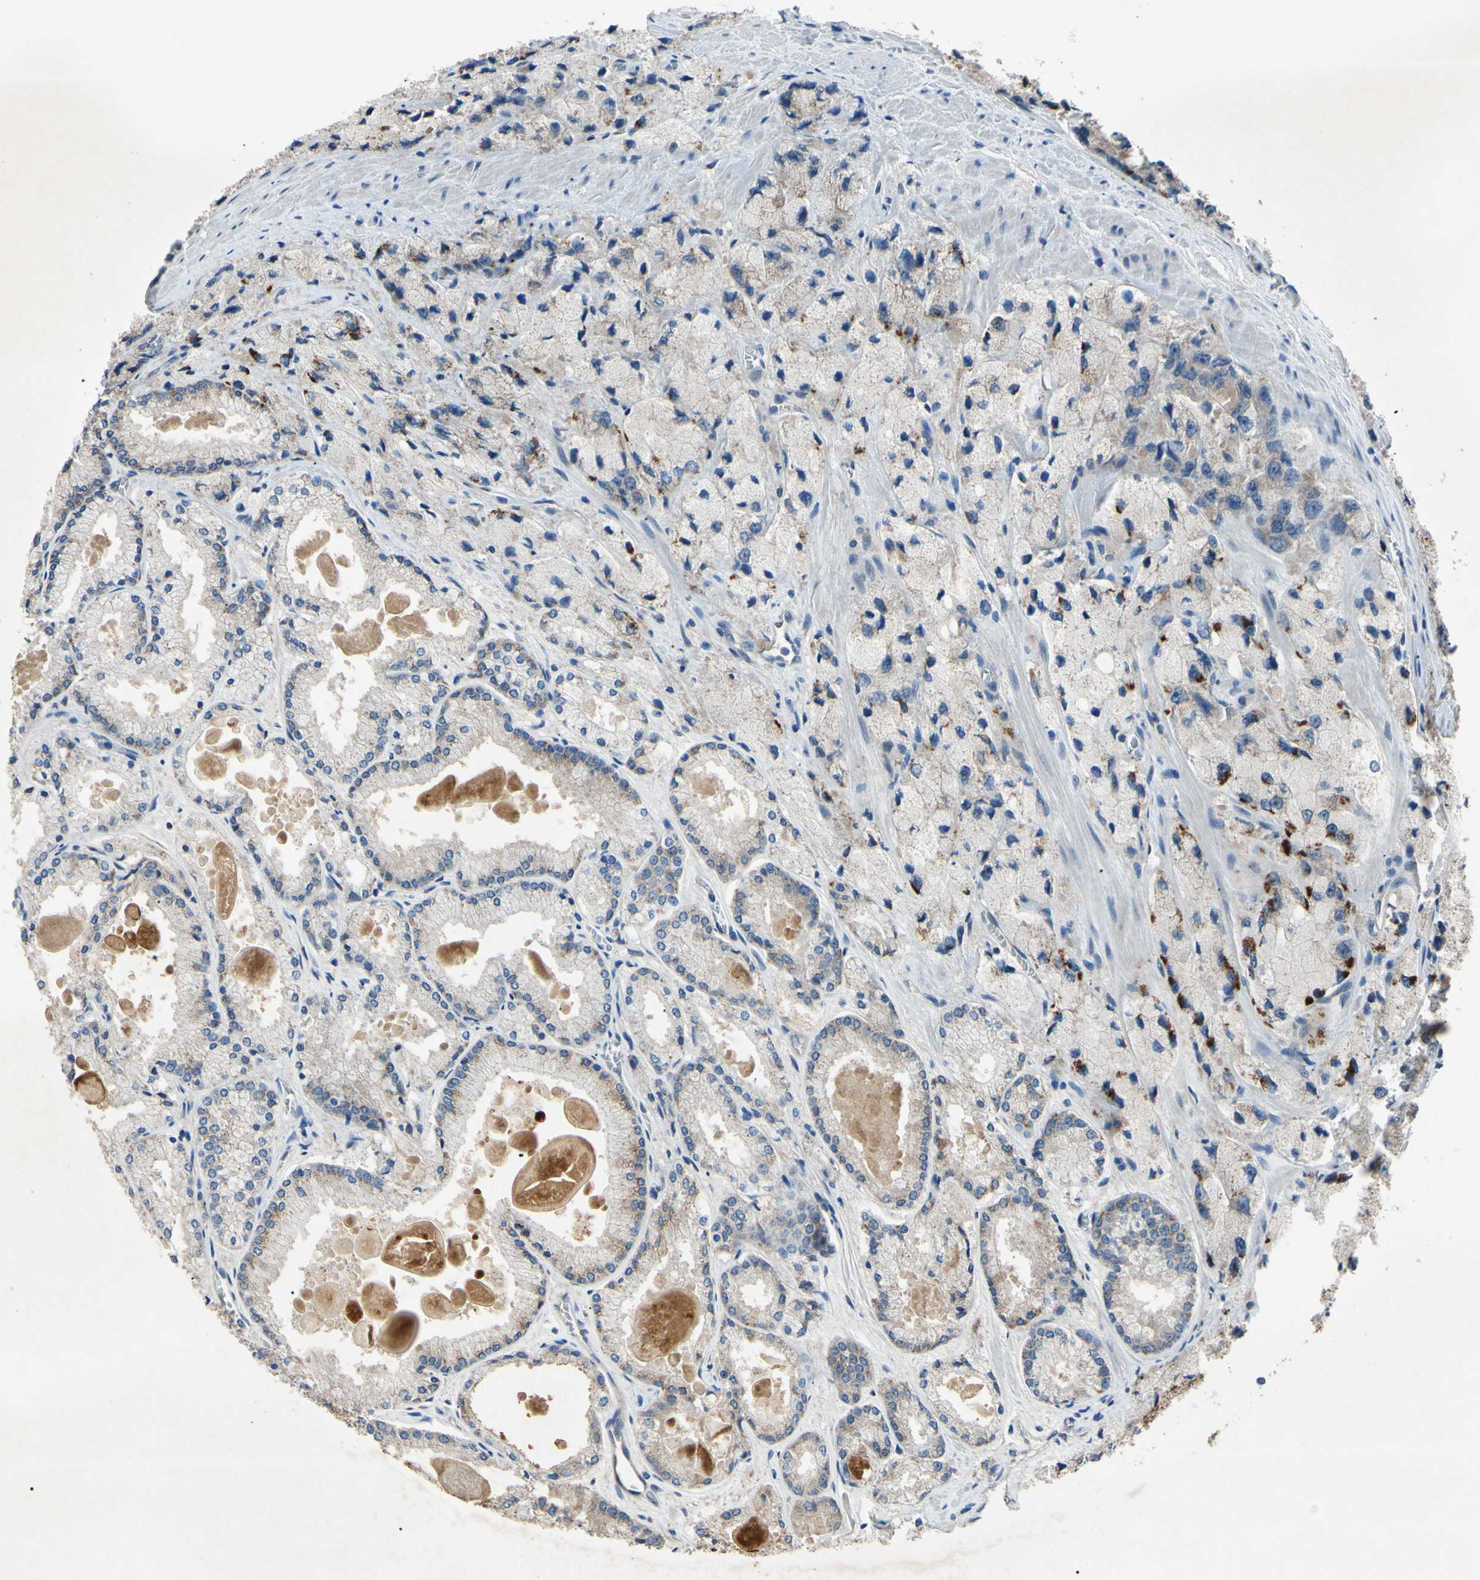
{"staining": {"intensity": "strong", "quantity": "<25%", "location": "cytoplasmic/membranous"}, "tissue": "prostate cancer", "cell_type": "Tumor cells", "image_type": "cancer", "snomed": [{"axis": "morphology", "description": "Adenocarcinoma, High grade"}, {"axis": "topography", "description": "Prostate"}], "caption": "IHC micrograph of human prostate adenocarcinoma (high-grade) stained for a protein (brown), which reveals medium levels of strong cytoplasmic/membranous expression in approximately <25% of tumor cells.", "gene": "HILPDA", "patient": {"sex": "male", "age": 58}}